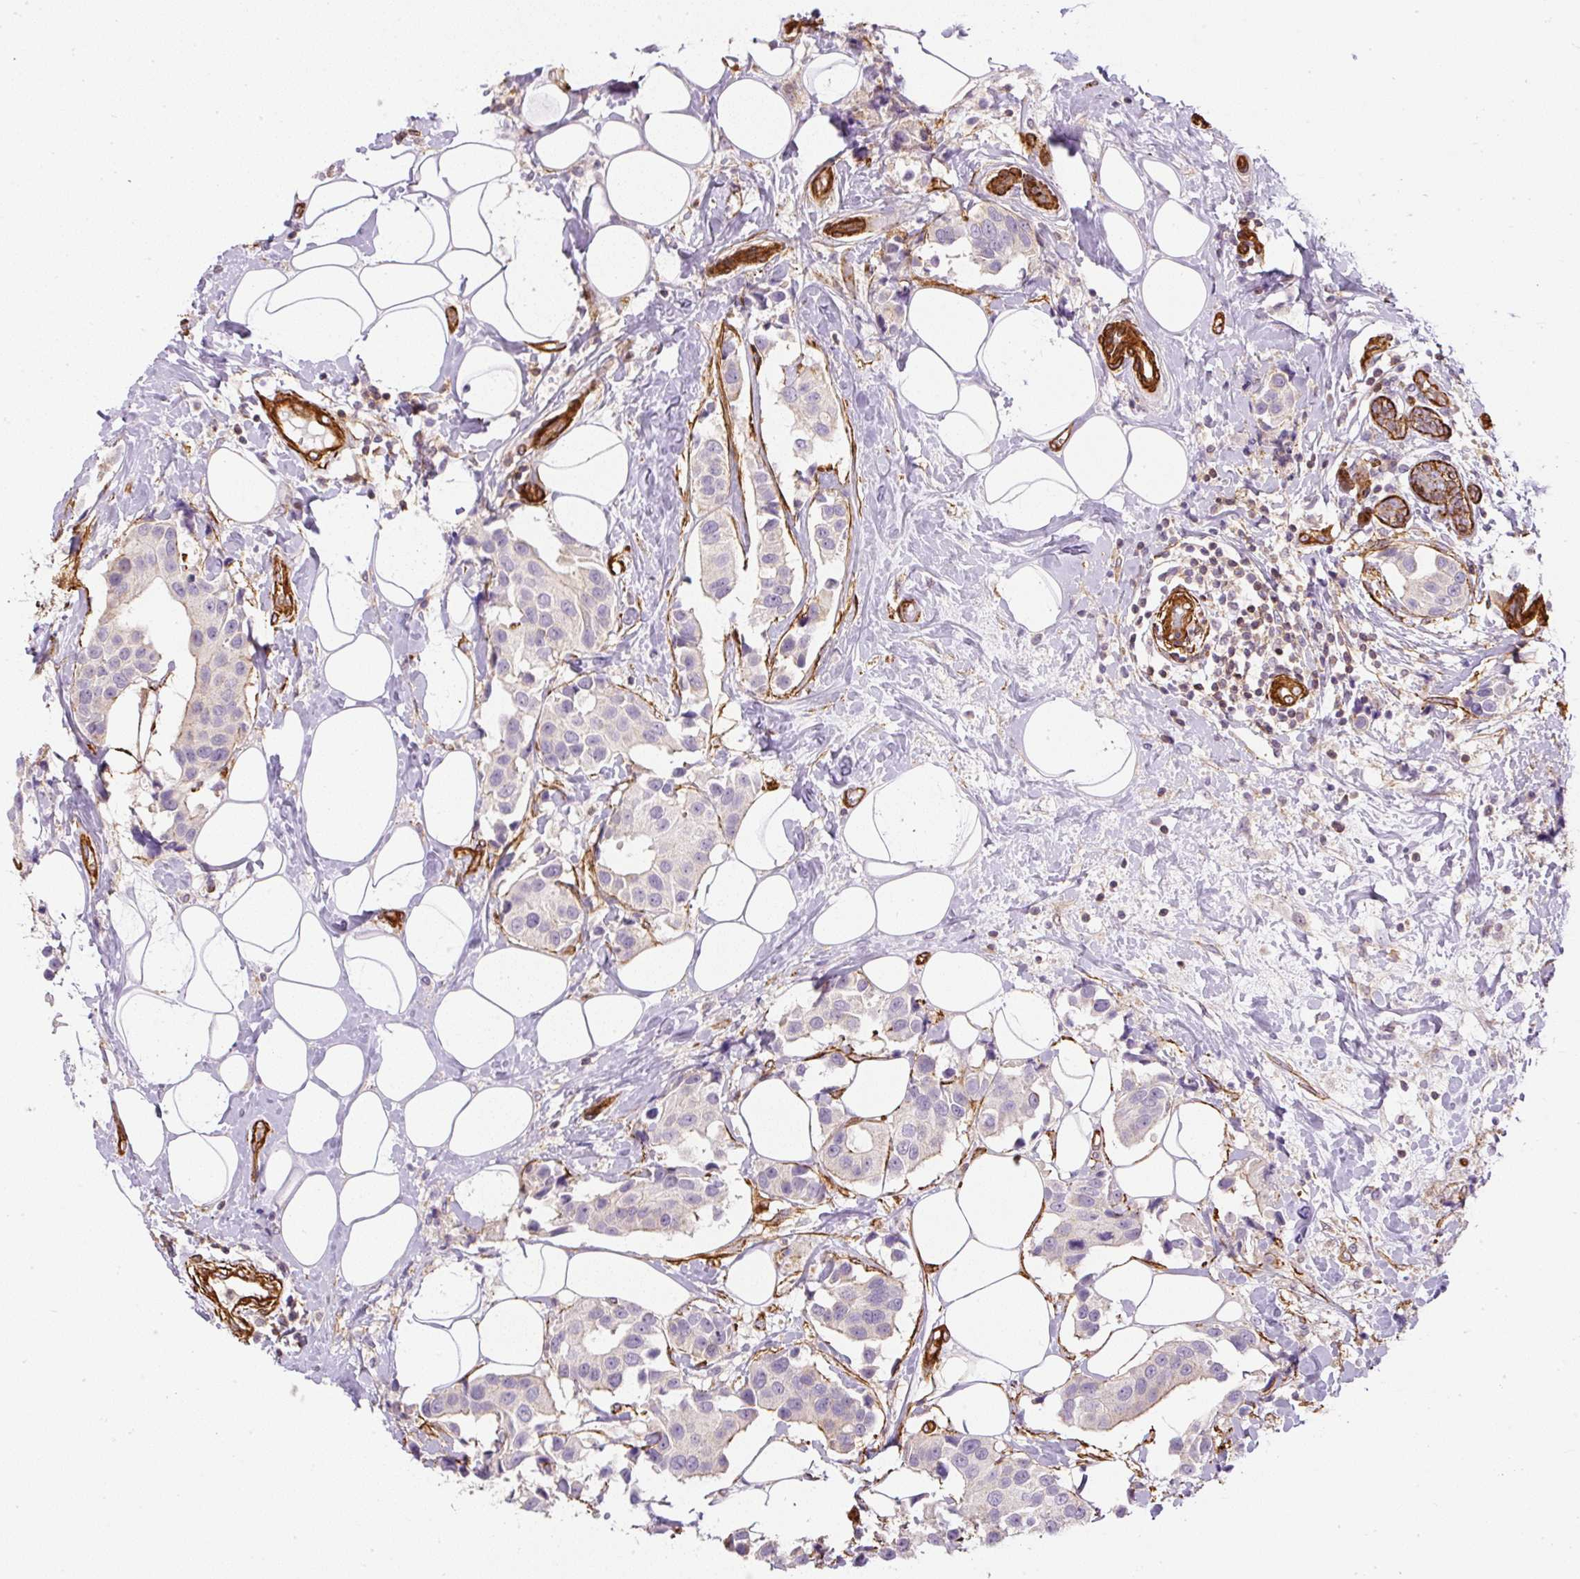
{"staining": {"intensity": "negative", "quantity": "none", "location": "none"}, "tissue": "breast cancer", "cell_type": "Tumor cells", "image_type": "cancer", "snomed": [{"axis": "morphology", "description": "Normal tissue, NOS"}, {"axis": "morphology", "description": "Duct carcinoma"}, {"axis": "topography", "description": "Breast"}], "caption": "Immunohistochemistry (IHC) image of breast cancer (intraductal carcinoma) stained for a protein (brown), which demonstrates no positivity in tumor cells.", "gene": "MYL12A", "patient": {"sex": "female", "age": 39}}